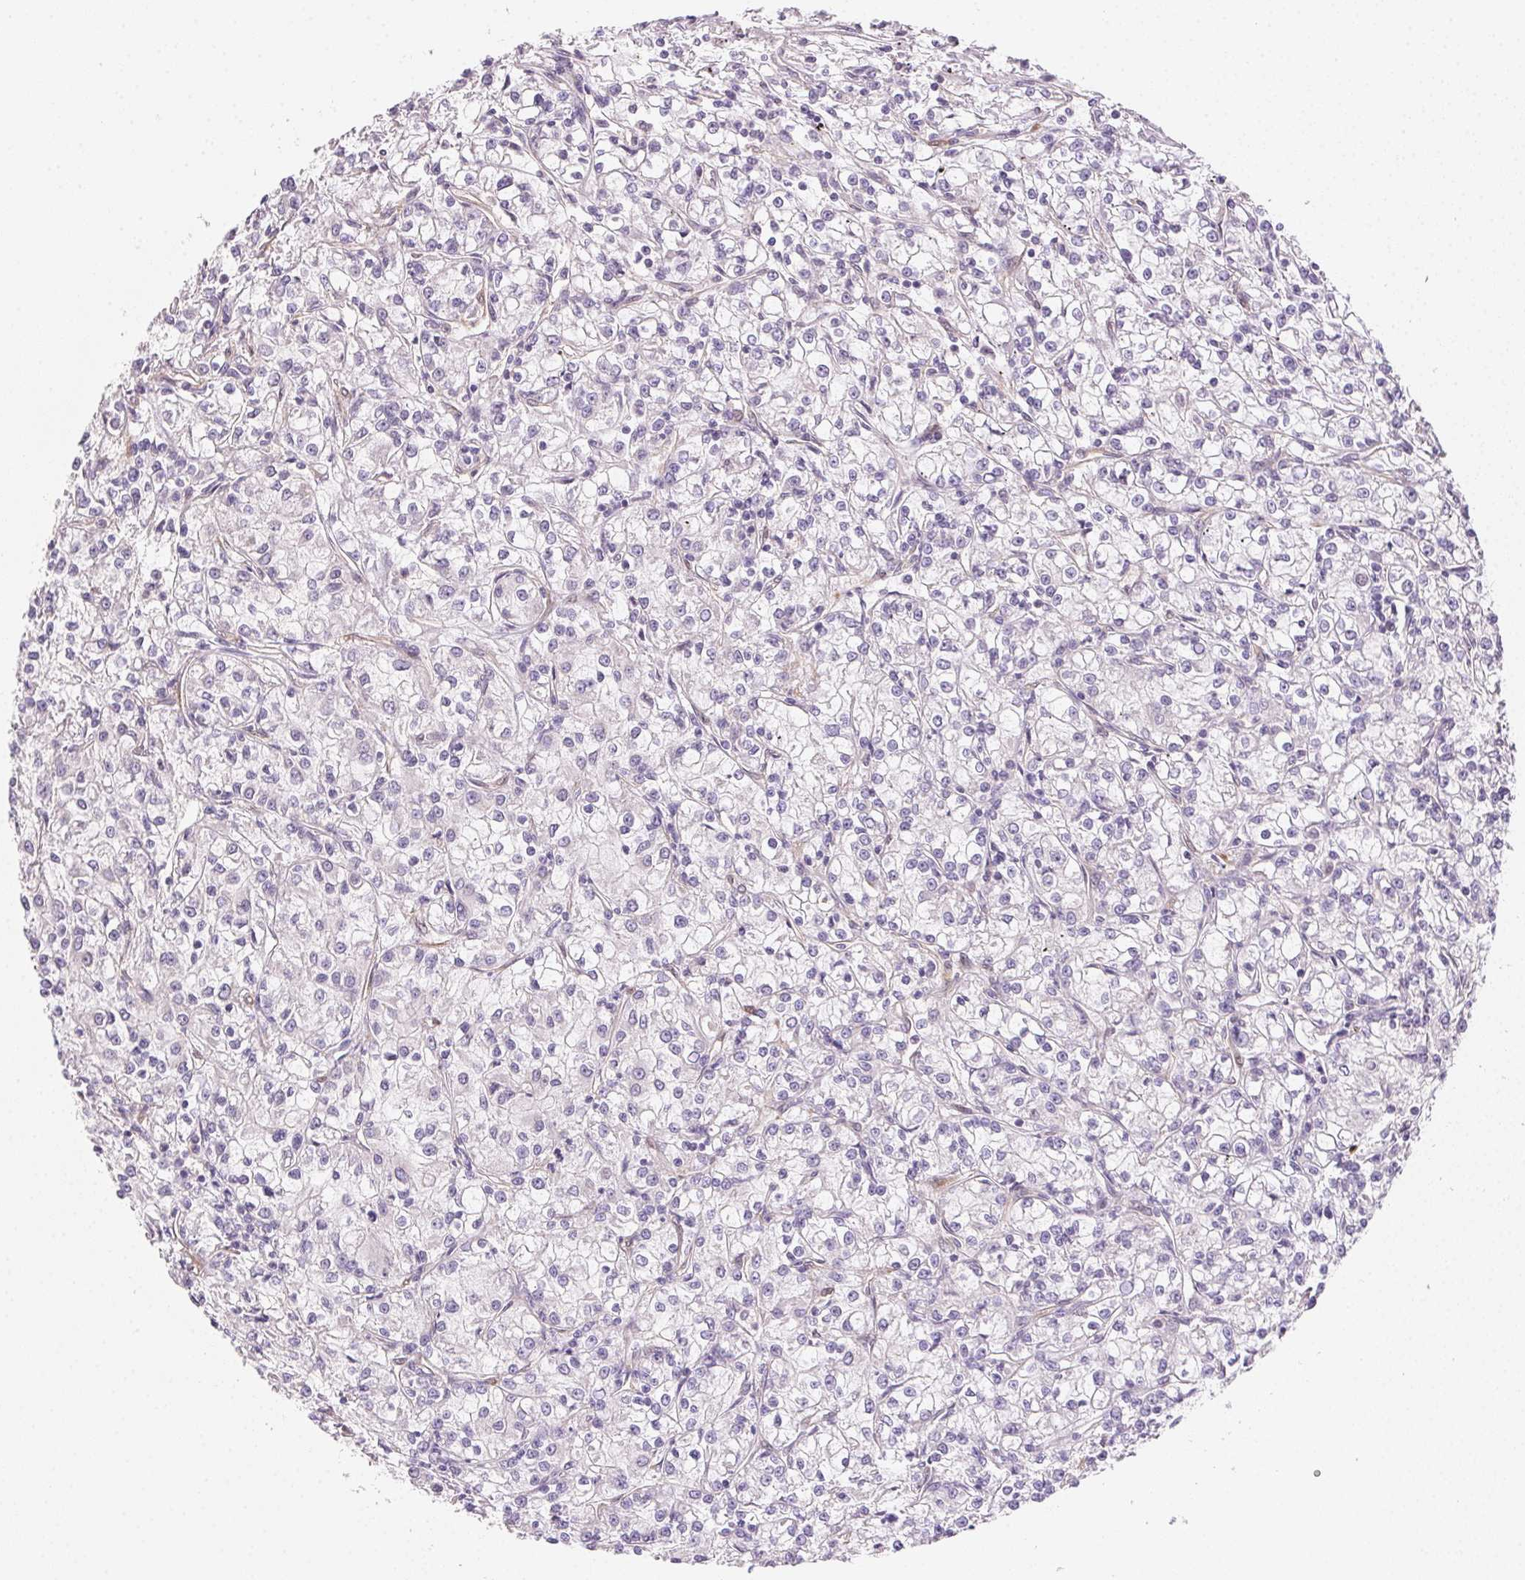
{"staining": {"intensity": "negative", "quantity": "none", "location": "none"}, "tissue": "renal cancer", "cell_type": "Tumor cells", "image_type": "cancer", "snomed": [{"axis": "morphology", "description": "Adenocarcinoma, NOS"}, {"axis": "topography", "description": "Kidney"}], "caption": "DAB immunohistochemical staining of human renal cancer (adenocarcinoma) shows no significant expression in tumor cells.", "gene": "SMTN", "patient": {"sex": "female", "age": 59}}